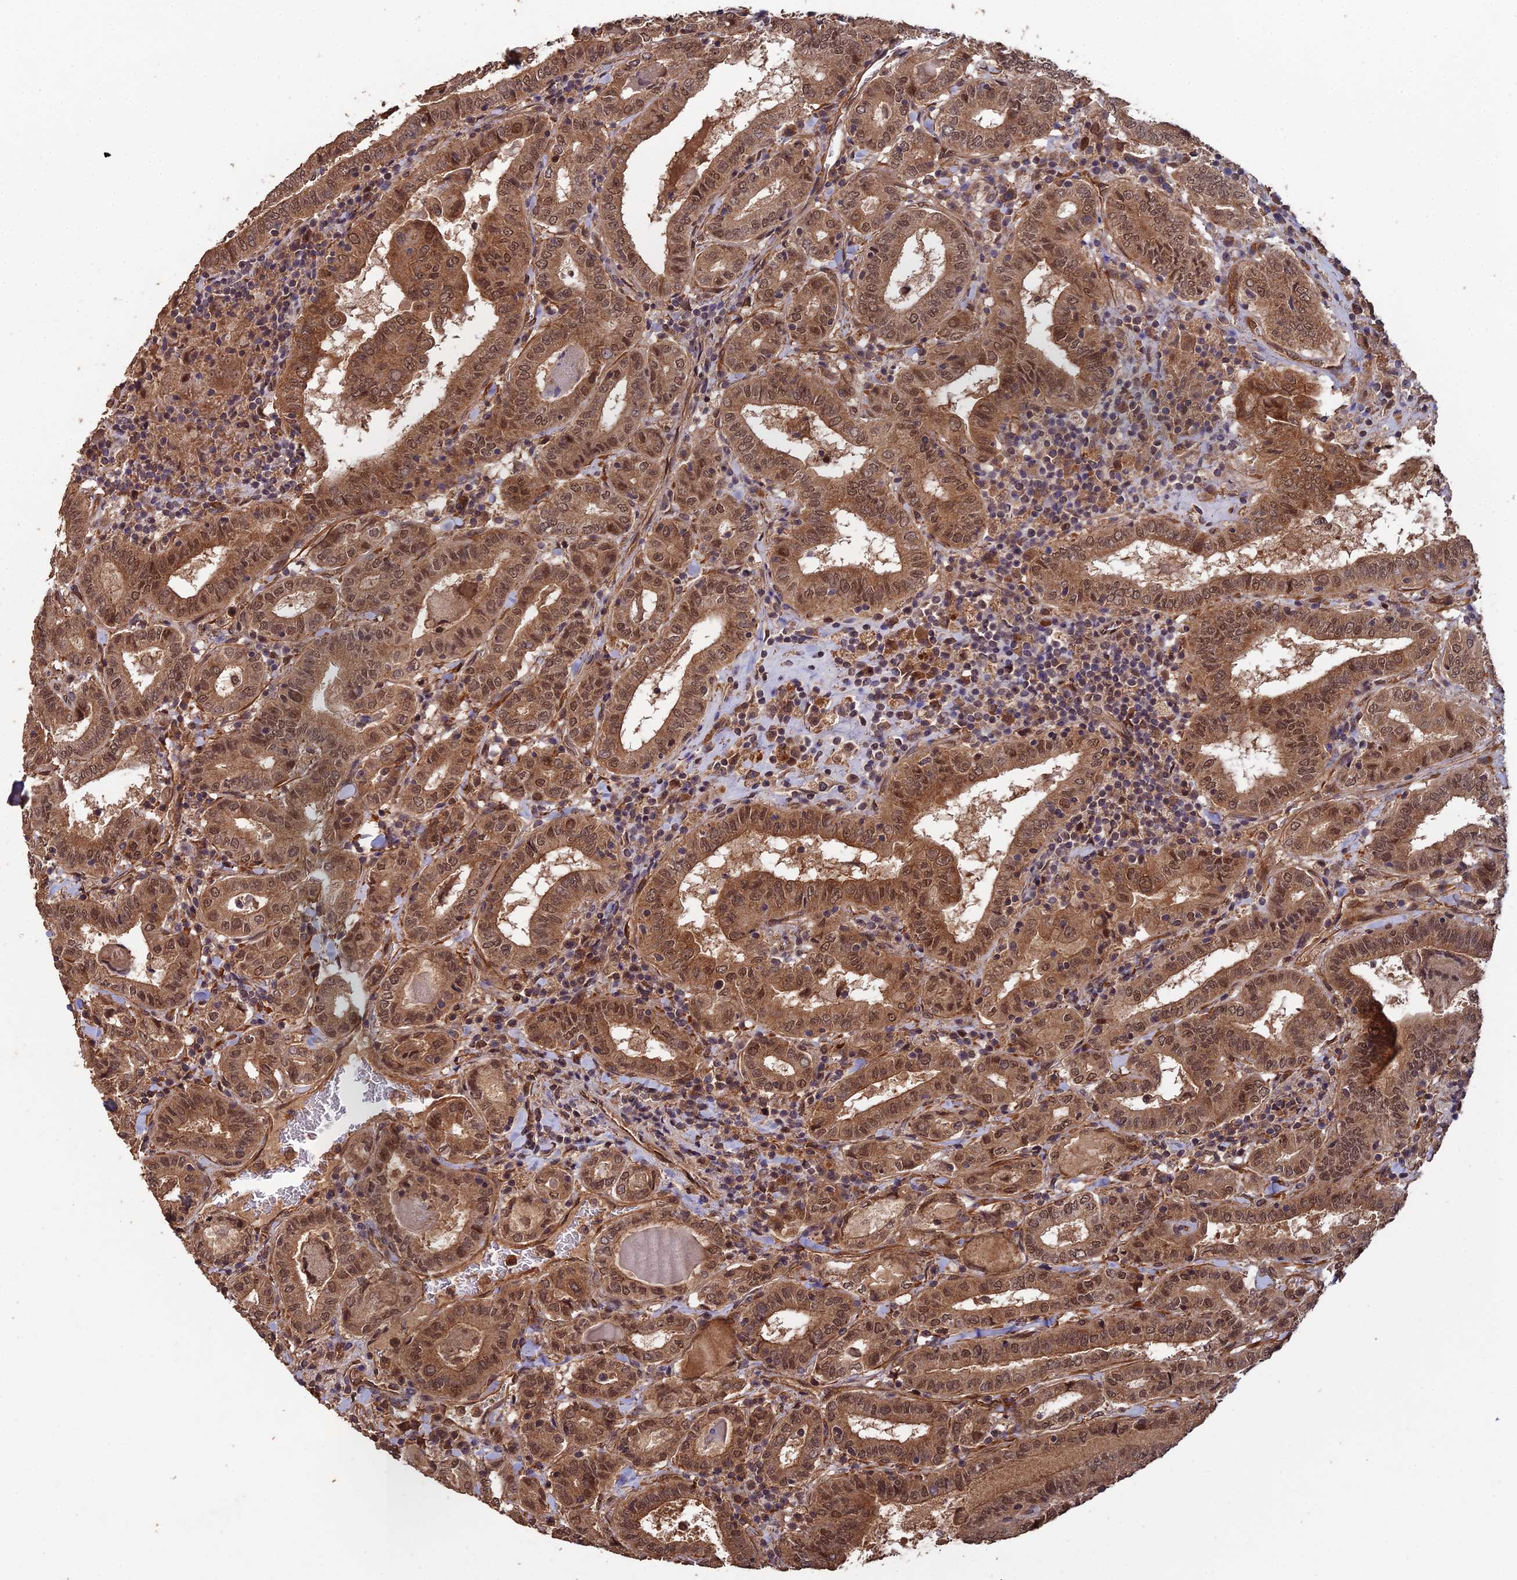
{"staining": {"intensity": "moderate", "quantity": ">75%", "location": "cytoplasmic/membranous,nuclear"}, "tissue": "thyroid cancer", "cell_type": "Tumor cells", "image_type": "cancer", "snomed": [{"axis": "morphology", "description": "Papillary adenocarcinoma, NOS"}, {"axis": "topography", "description": "Thyroid gland"}], "caption": "Immunohistochemistry photomicrograph of neoplastic tissue: thyroid papillary adenocarcinoma stained using IHC reveals medium levels of moderate protein expression localized specifically in the cytoplasmic/membranous and nuclear of tumor cells, appearing as a cytoplasmic/membranous and nuclear brown color.", "gene": "RALGAPA2", "patient": {"sex": "female", "age": 72}}